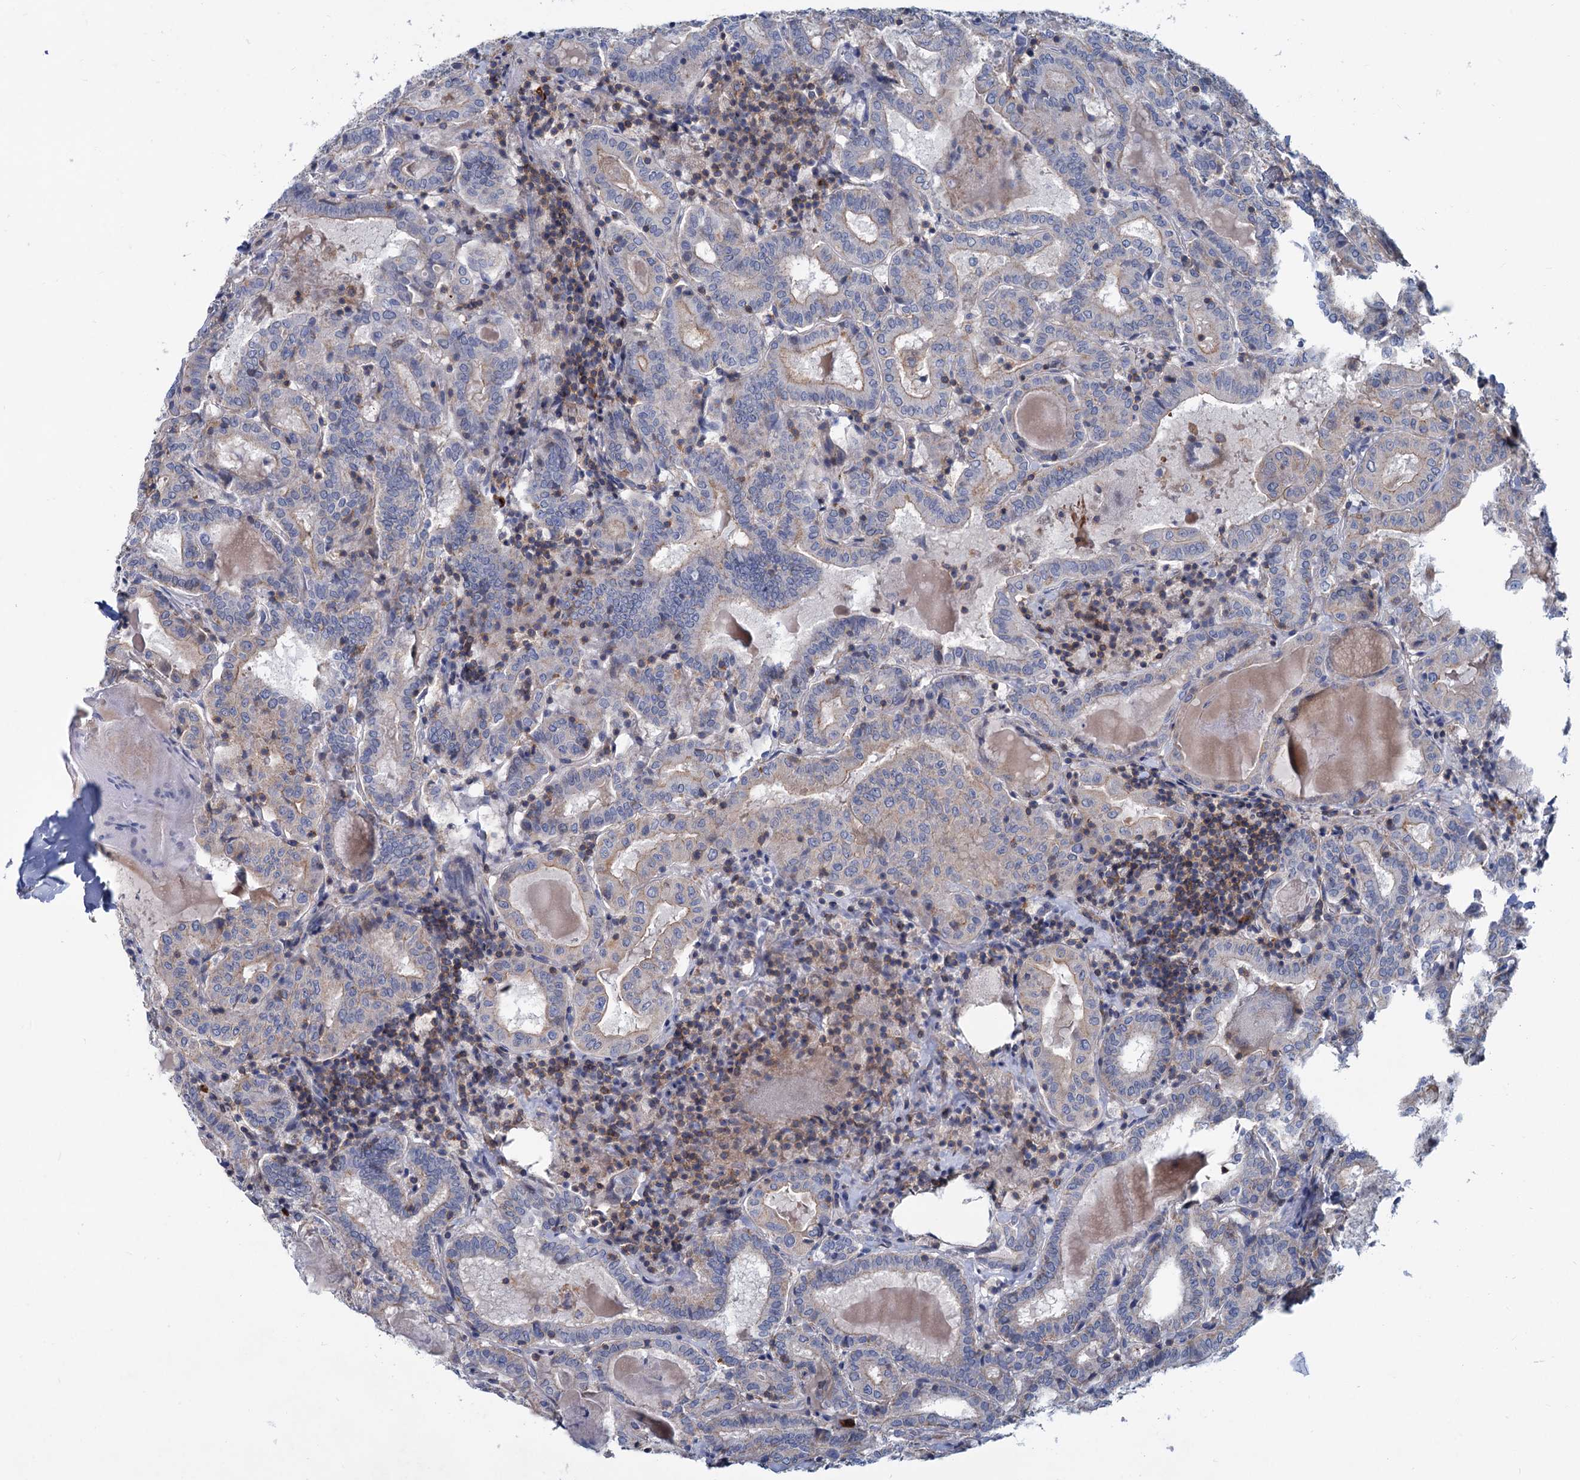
{"staining": {"intensity": "negative", "quantity": "none", "location": "none"}, "tissue": "thyroid cancer", "cell_type": "Tumor cells", "image_type": "cancer", "snomed": [{"axis": "morphology", "description": "Papillary adenocarcinoma, NOS"}, {"axis": "topography", "description": "Thyroid gland"}], "caption": "Tumor cells are negative for brown protein staining in thyroid cancer (papillary adenocarcinoma).", "gene": "LRCH4", "patient": {"sex": "female", "age": 72}}